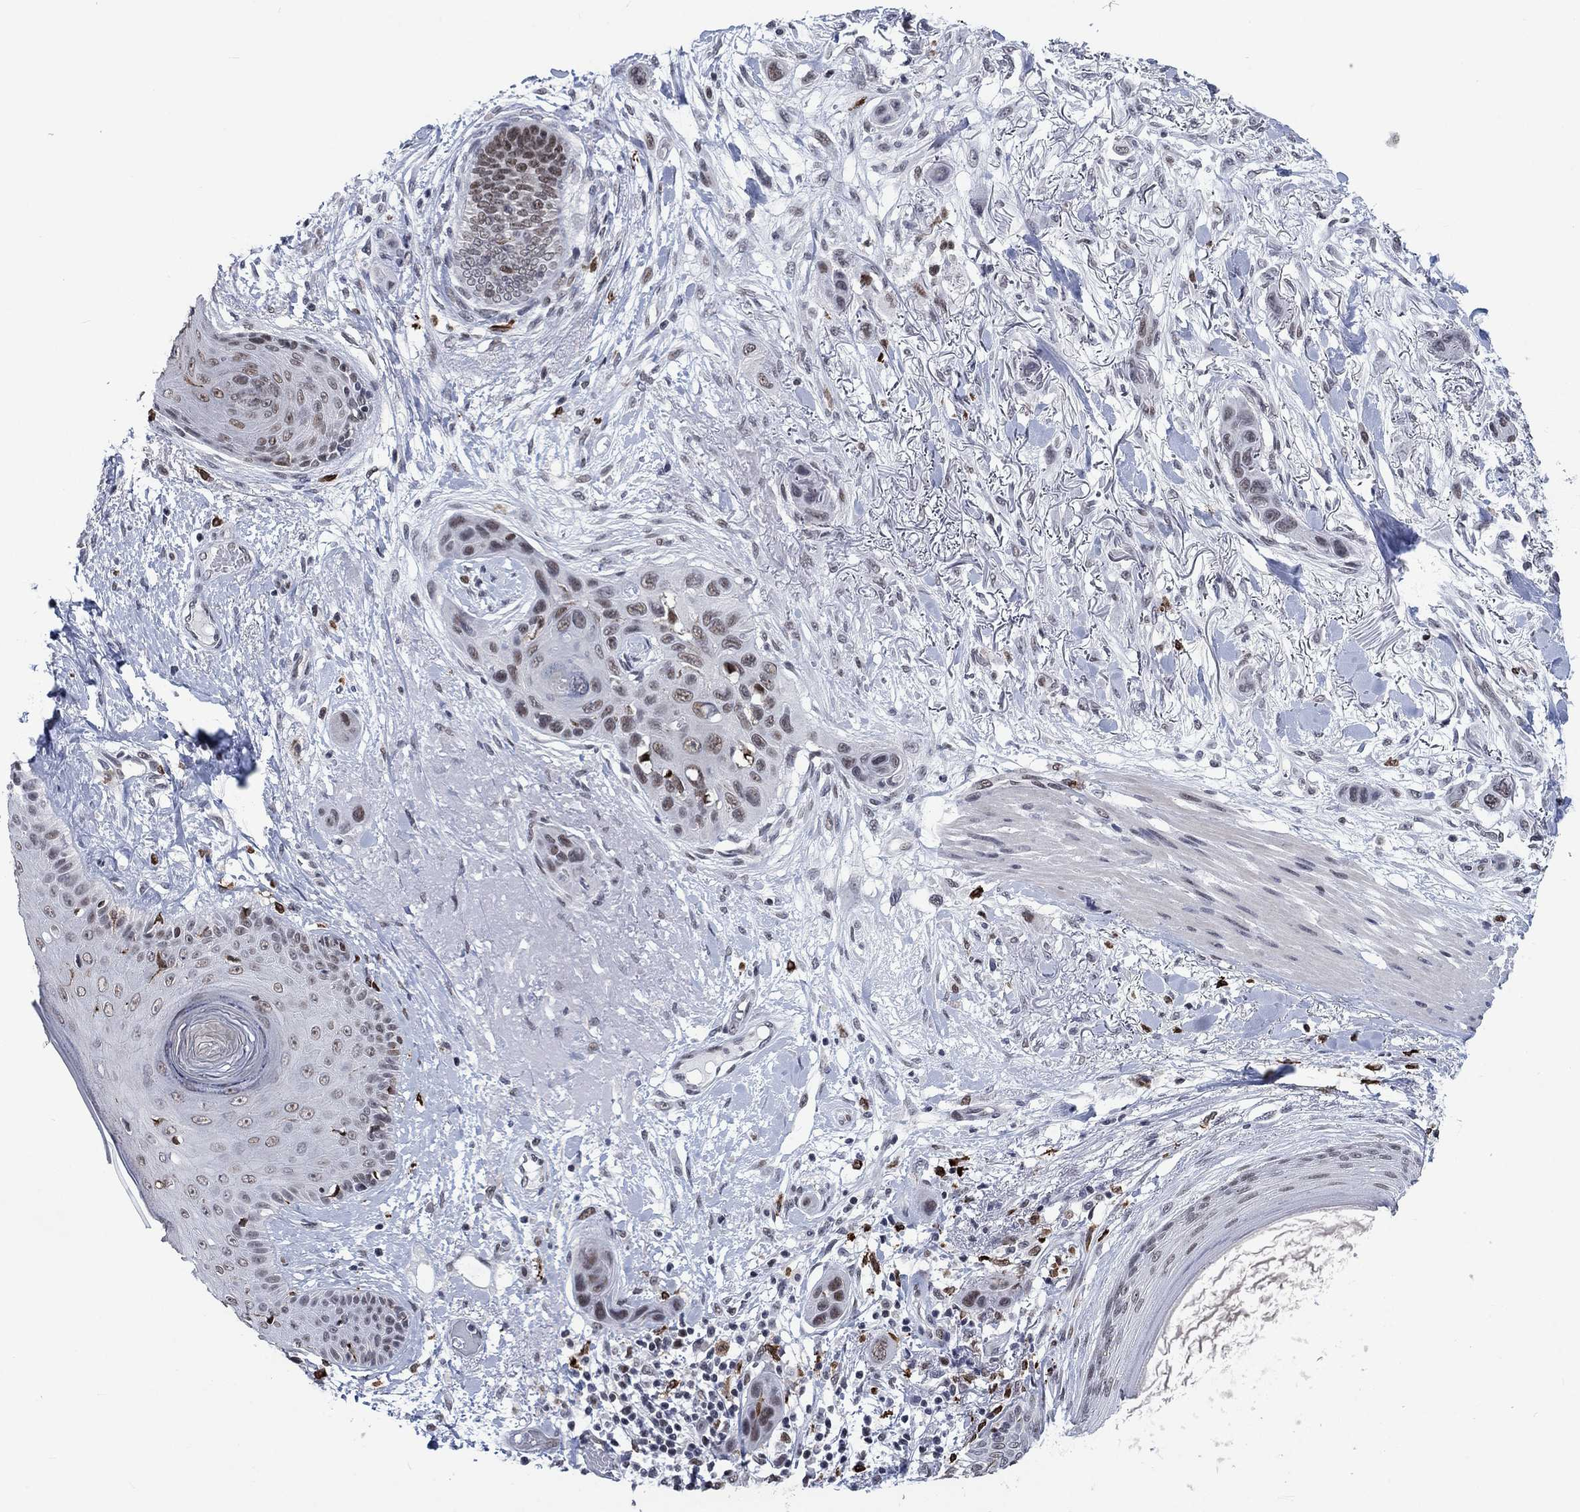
{"staining": {"intensity": "moderate", "quantity": "25%-75%", "location": "nuclear"}, "tissue": "skin cancer", "cell_type": "Tumor cells", "image_type": "cancer", "snomed": [{"axis": "morphology", "description": "Squamous cell carcinoma, NOS"}, {"axis": "topography", "description": "Skin"}], "caption": "Human squamous cell carcinoma (skin) stained with a brown dye exhibits moderate nuclear positive expression in about 25%-75% of tumor cells.", "gene": "HCFC1", "patient": {"sex": "male", "age": 79}}